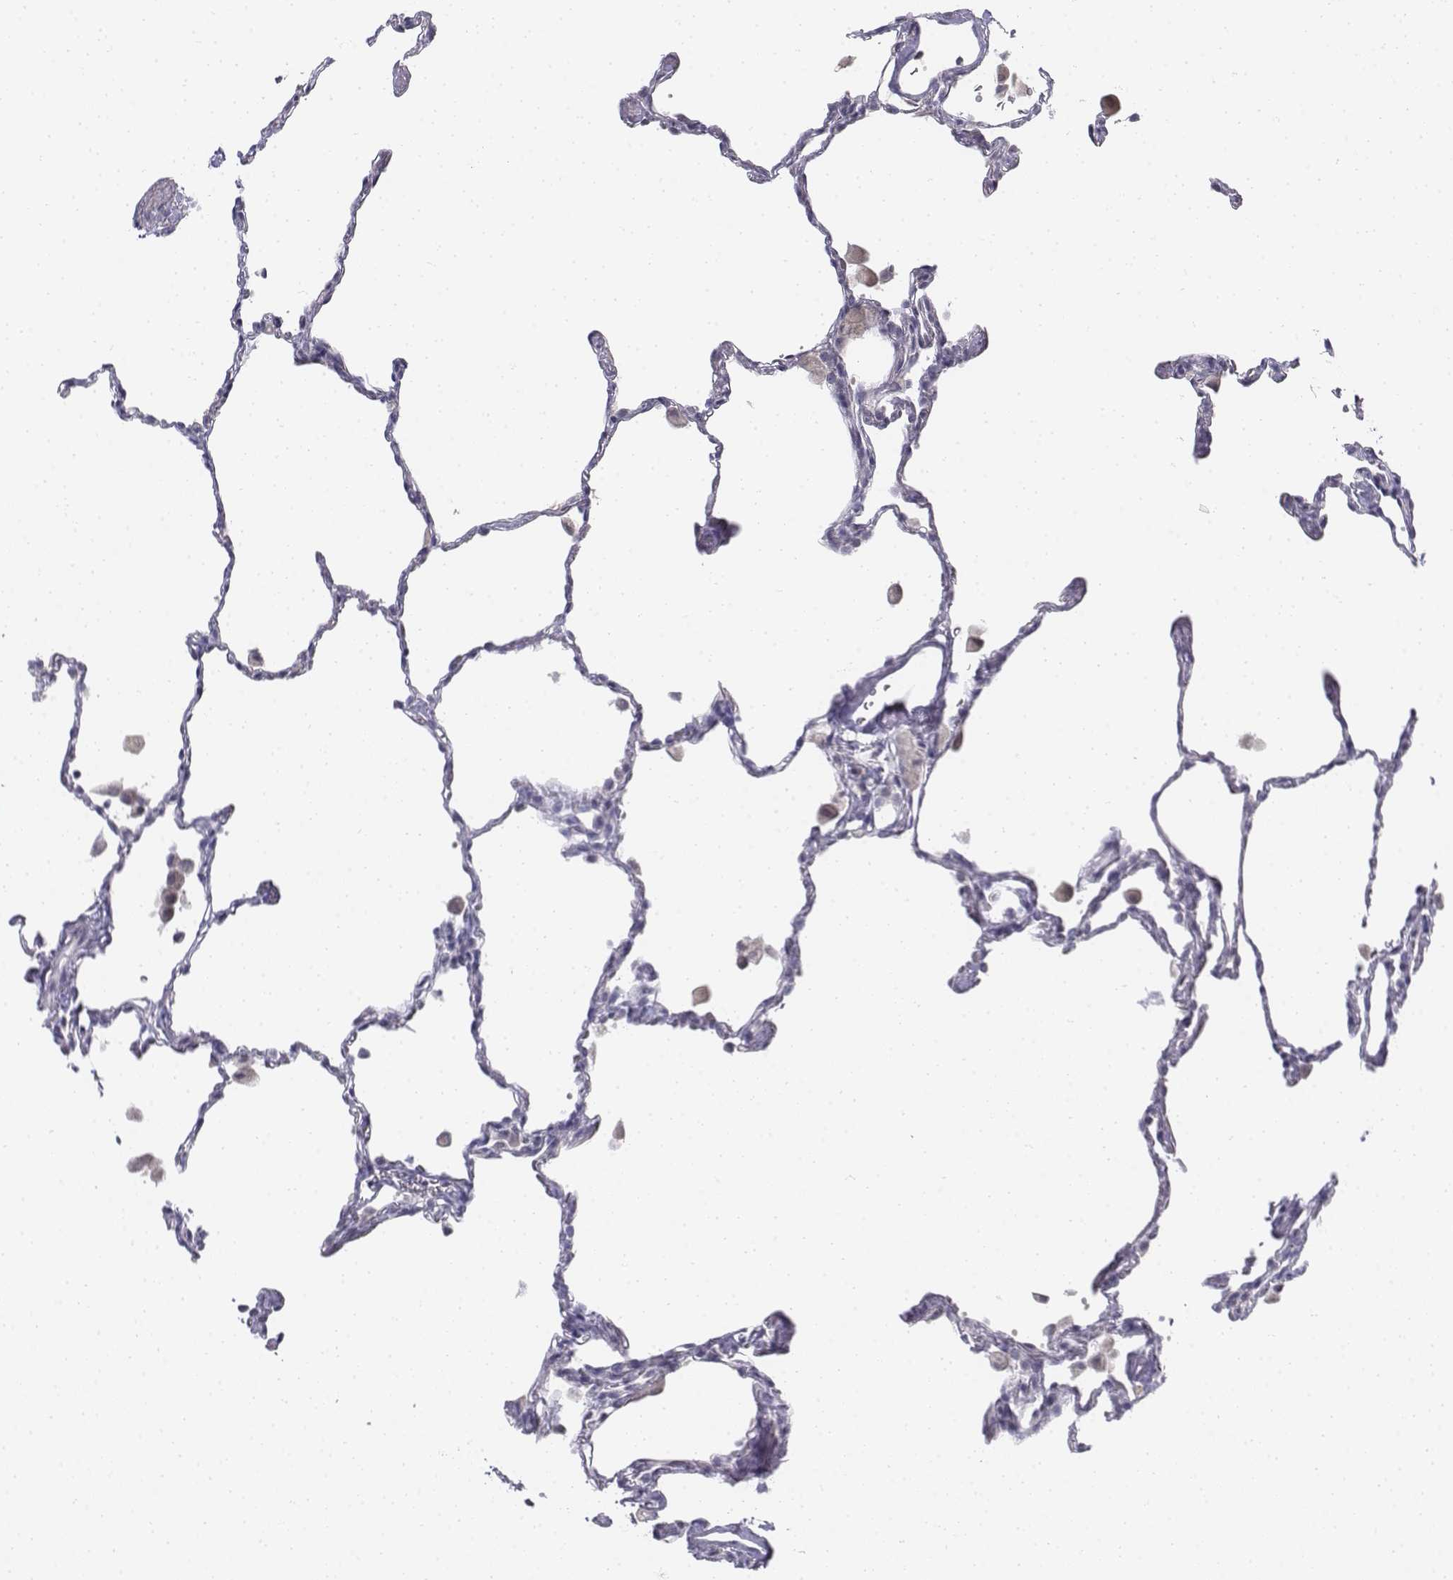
{"staining": {"intensity": "negative", "quantity": "none", "location": "none"}, "tissue": "lung", "cell_type": "Alveolar cells", "image_type": "normal", "snomed": [{"axis": "morphology", "description": "Normal tissue, NOS"}, {"axis": "topography", "description": "Lung"}], "caption": "Alveolar cells are negative for brown protein staining in unremarkable lung. (DAB (3,3'-diaminobenzidine) IHC with hematoxylin counter stain).", "gene": "PENK", "patient": {"sex": "female", "age": 47}}